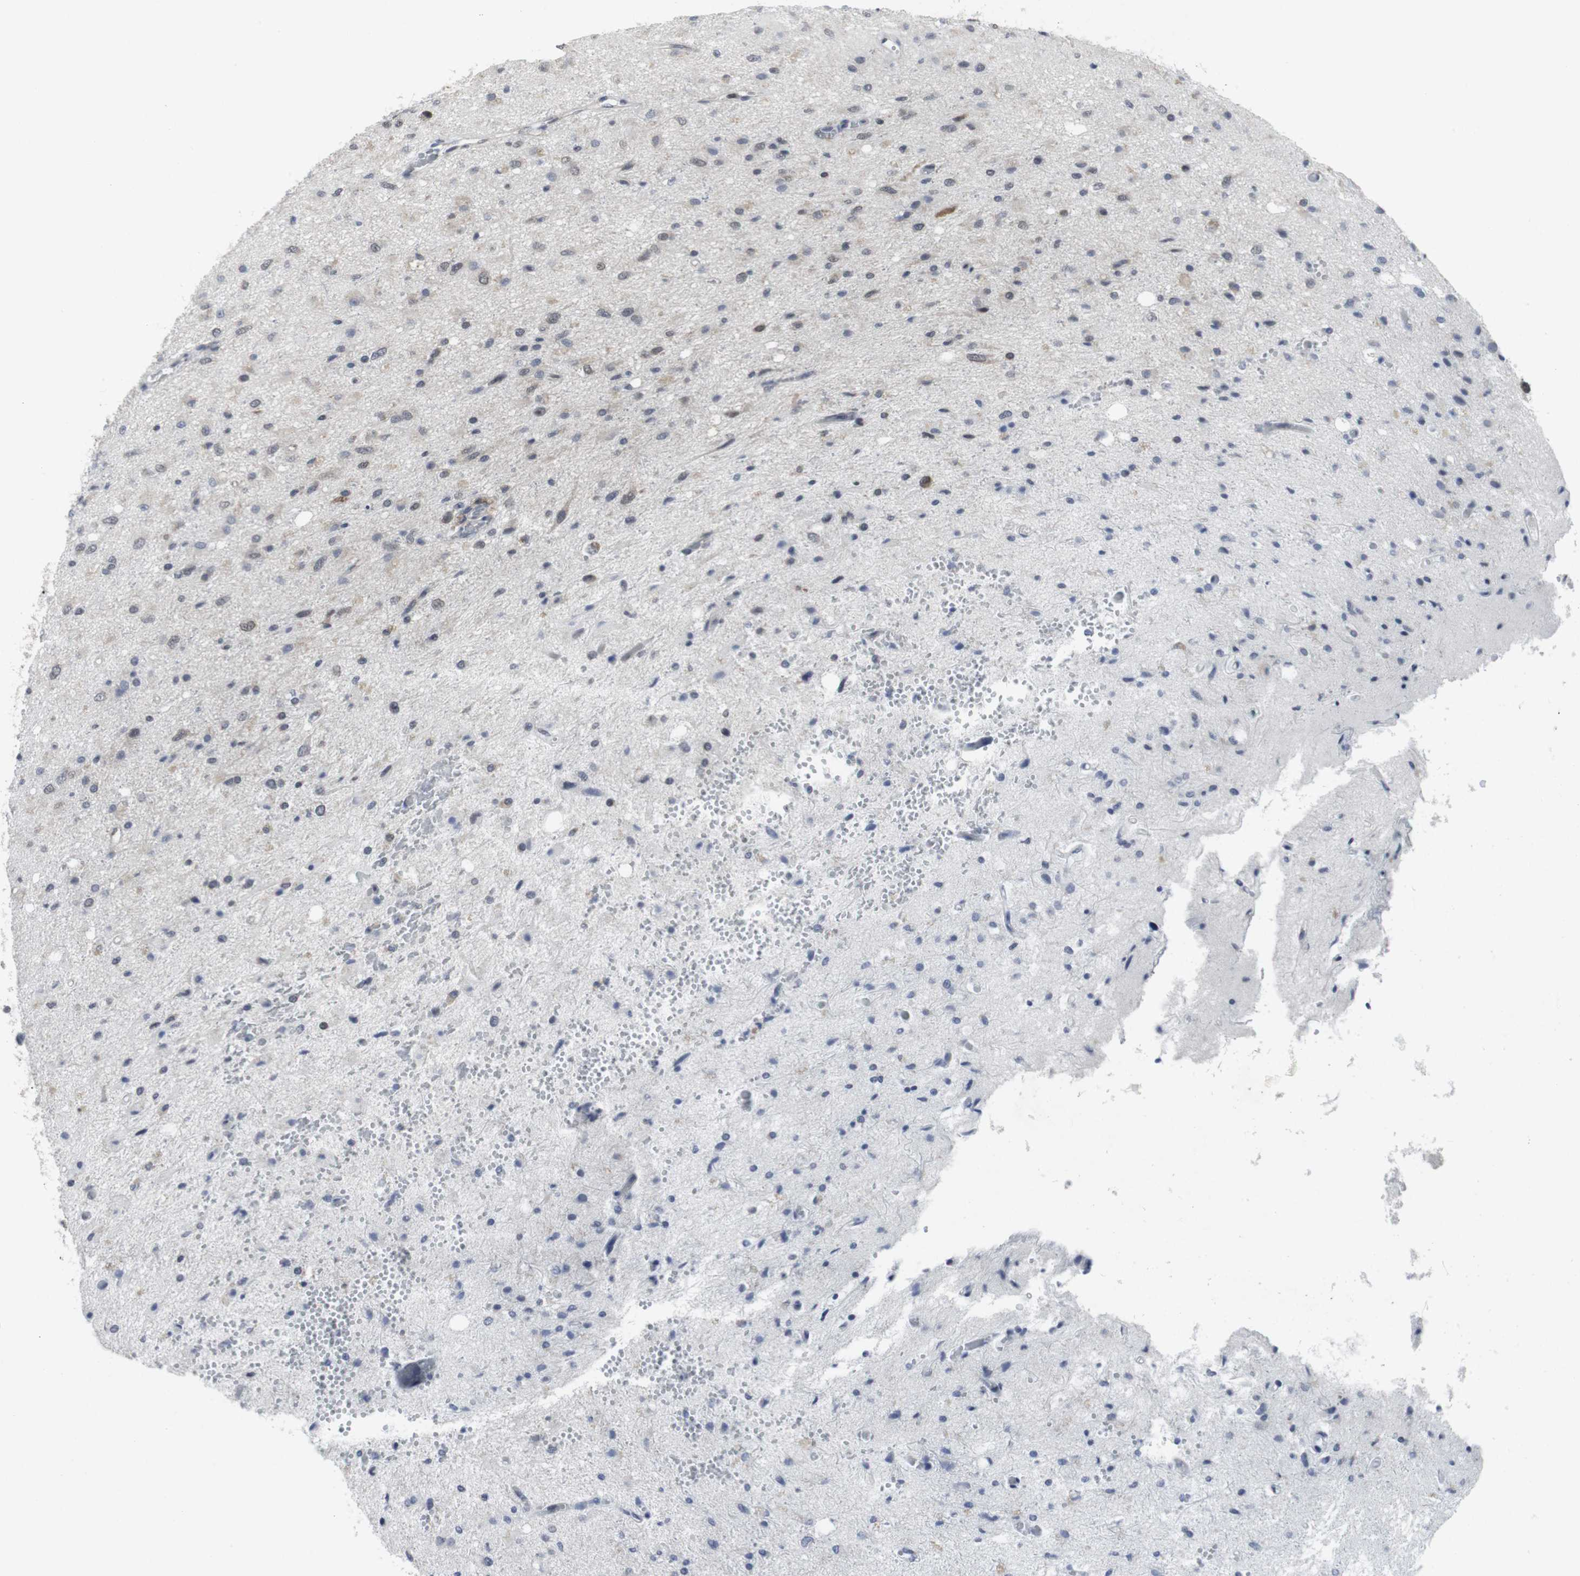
{"staining": {"intensity": "moderate", "quantity": "<25%", "location": "nuclear"}, "tissue": "glioma", "cell_type": "Tumor cells", "image_type": "cancer", "snomed": [{"axis": "morphology", "description": "Glioma, malignant, Low grade"}, {"axis": "topography", "description": "Brain"}], "caption": "Moderate nuclear protein positivity is identified in approximately <25% of tumor cells in malignant glioma (low-grade). (DAB IHC, brown staining for protein, blue staining for nuclei).", "gene": "GEMIN2", "patient": {"sex": "male", "age": 77}}